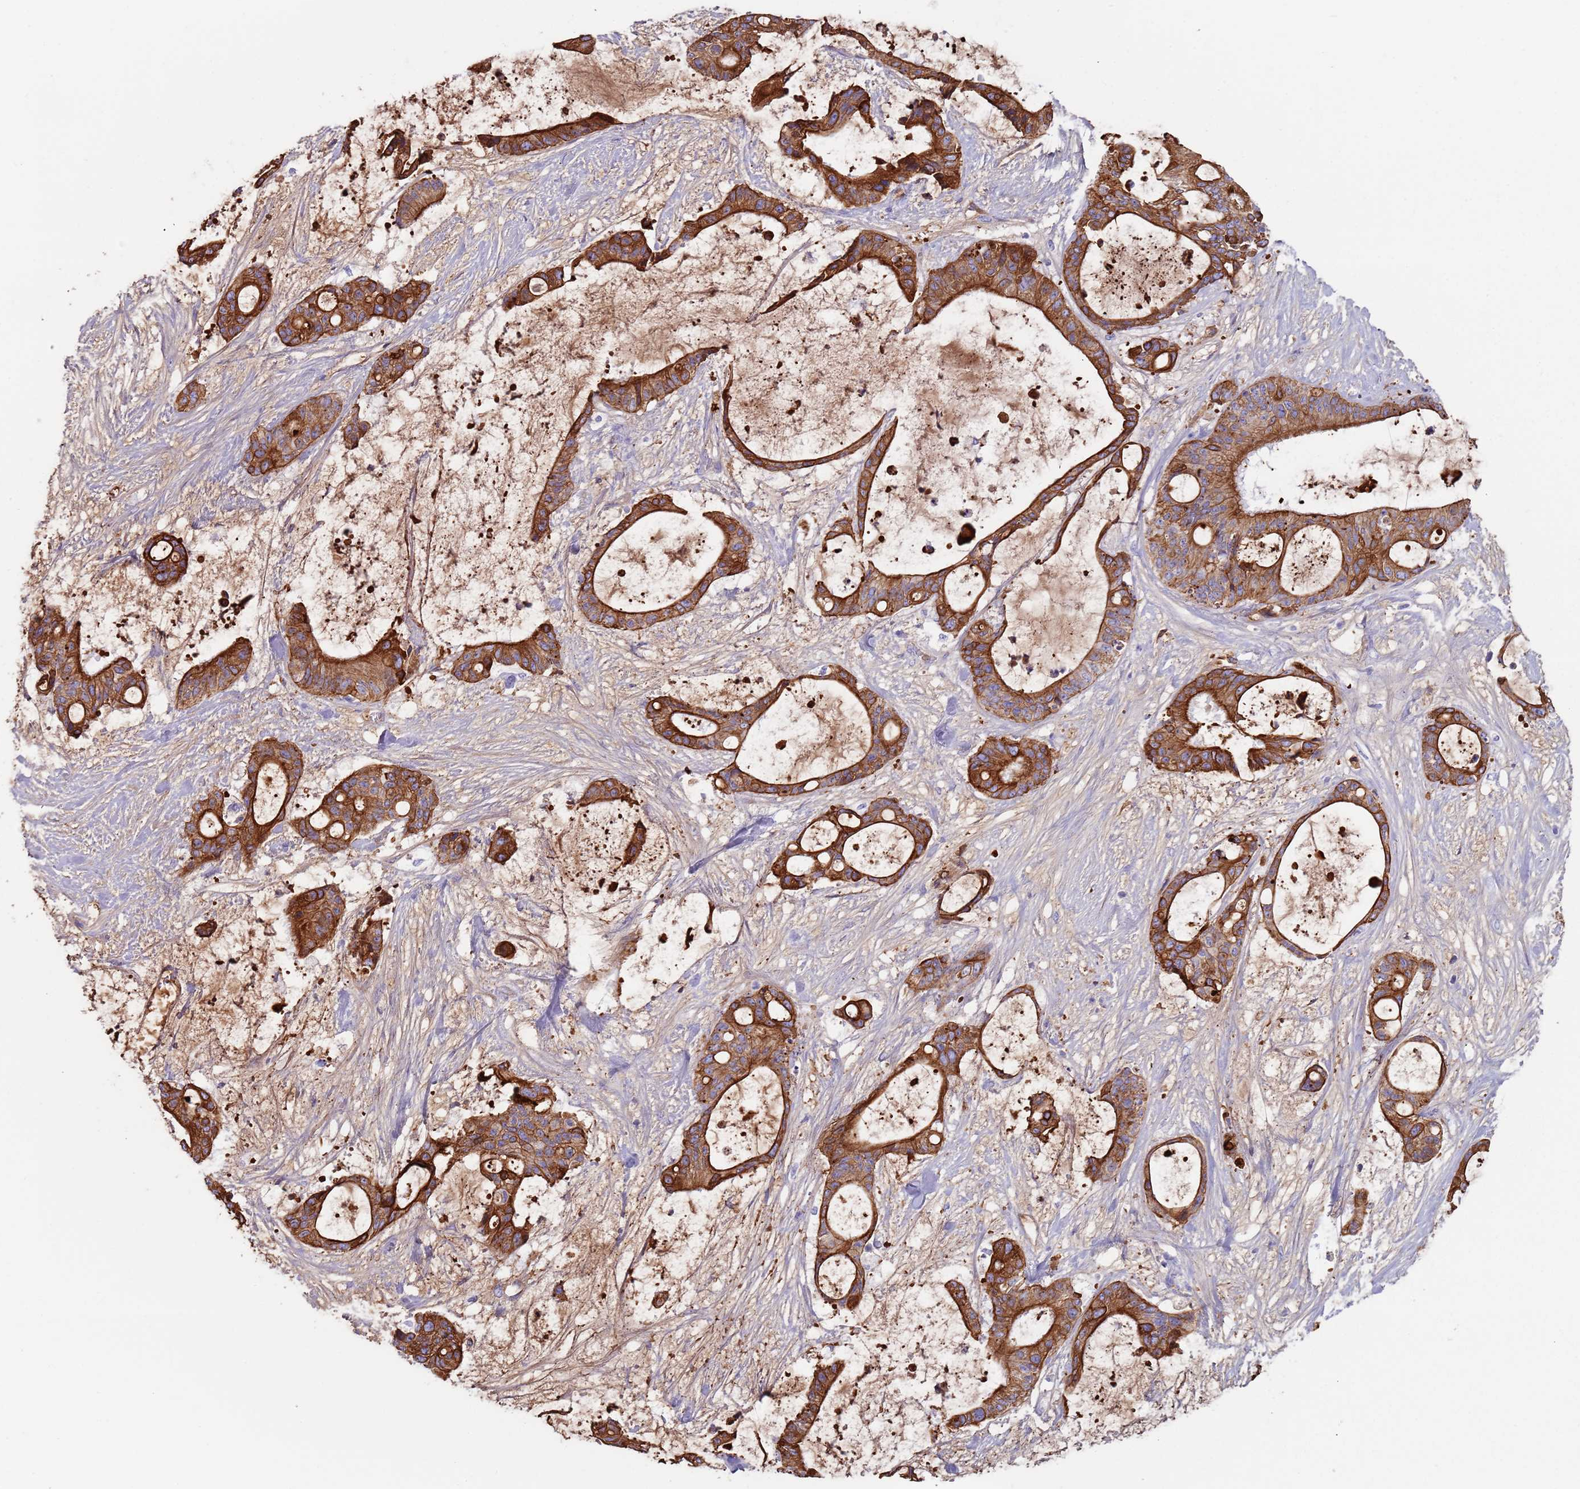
{"staining": {"intensity": "strong", "quantity": ">75%", "location": "cytoplasmic/membranous"}, "tissue": "liver cancer", "cell_type": "Tumor cells", "image_type": "cancer", "snomed": [{"axis": "morphology", "description": "Normal tissue, NOS"}, {"axis": "morphology", "description": "Cholangiocarcinoma"}, {"axis": "topography", "description": "Liver"}, {"axis": "topography", "description": "Peripheral nerve tissue"}], "caption": "Liver cancer (cholangiocarcinoma) was stained to show a protein in brown. There is high levels of strong cytoplasmic/membranous expression in approximately >75% of tumor cells.", "gene": "CYSLTR2", "patient": {"sex": "female", "age": 73}}